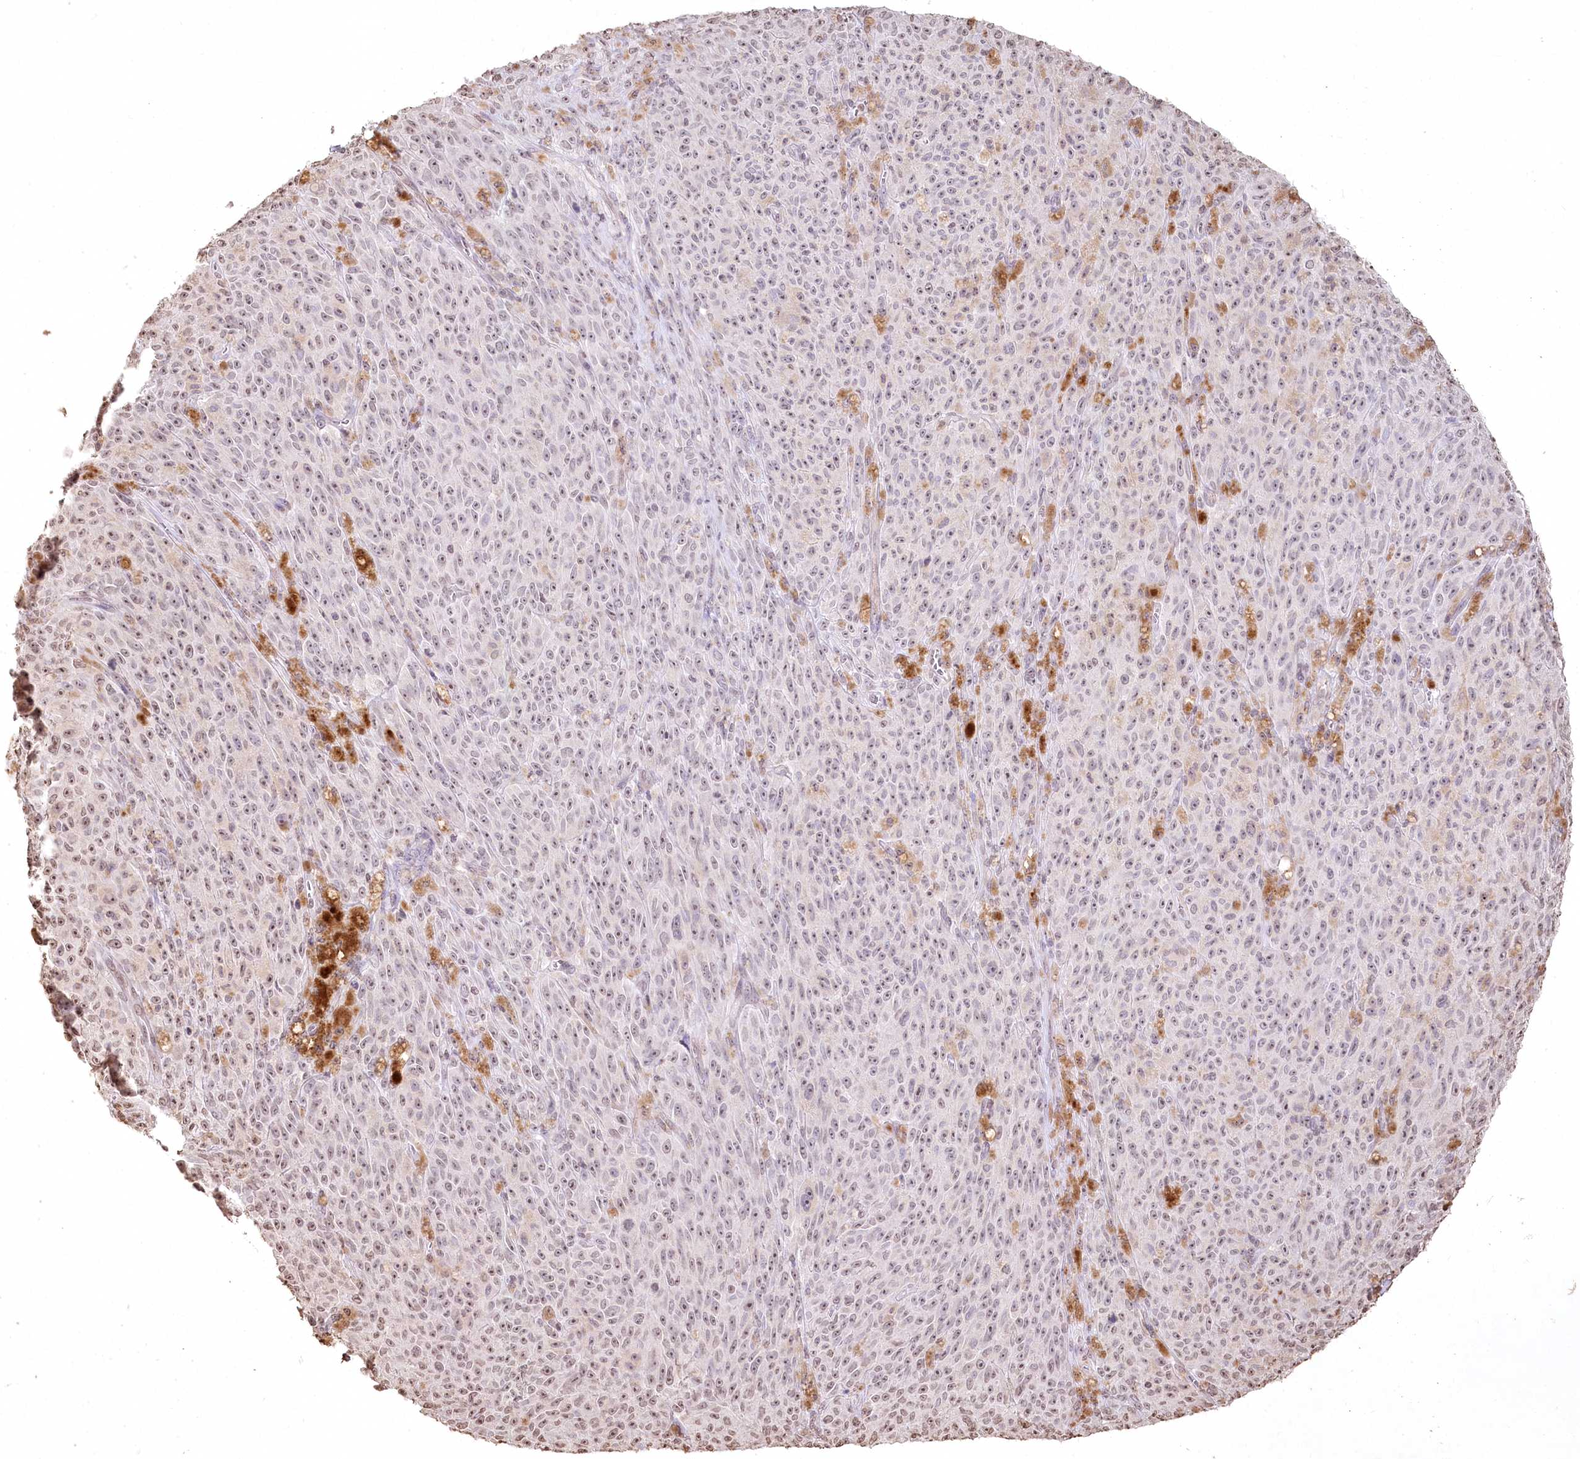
{"staining": {"intensity": "negative", "quantity": "none", "location": "none"}, "tissue": "melanoma", "cell_type": "Tumor cells", "image_type": "cancer", "snomed": [{"axis": "morphology", "description": "Malignant melanoma, NOS"}, {"axis": "topography", "description": "Skin"}], "caption": "There is no significant staining in tumor cells of malignant melanoma. (Brightfield microscopy of DAB immunohistochemistry at high magnification).", "gene": "DMXL1", "patient": {"sex": "female", "age": 82}}